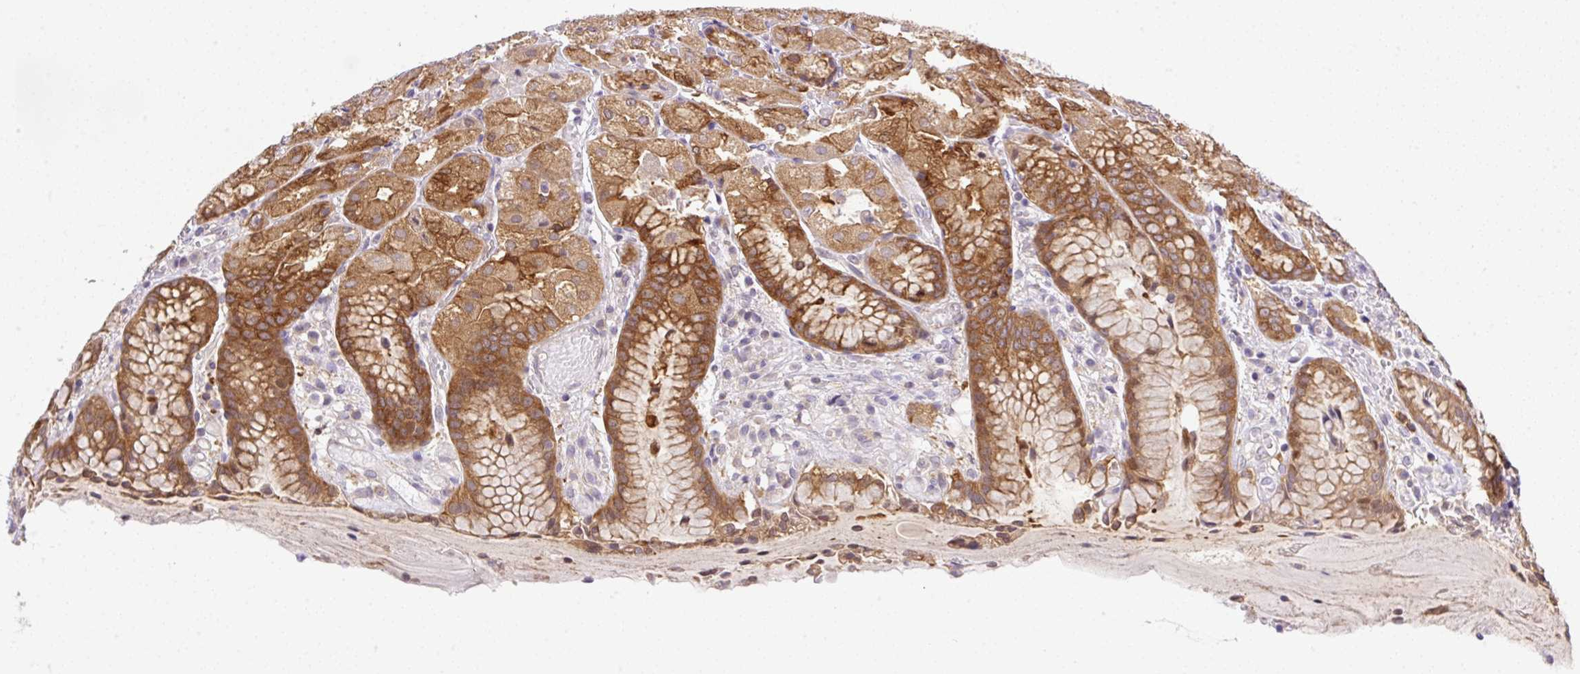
{"staining": {"intensity": "moderate", "quantity": ">75%", "location": "cytoplasmic/membranous"}, "tissue": "stomach", "cell_type": "Glandular cells", "image_type": "normal", "snomed": [{"axis": "morphology", "description": "Normal tissue, NOS"}, {"axis": "topography", "description": "Stomach, upper"}], "caption": "High-magnification brightfield microscopy of unremarkable stomach stained with DAB (brown) and counterstained with hematoxylin (blue). glandular cells exhibit moderate cytoplasmic/membranous positivity is identified in about>75% of cells.", "gene": "CAMK2A", "patient": {"sex": "male", "age": 72}}